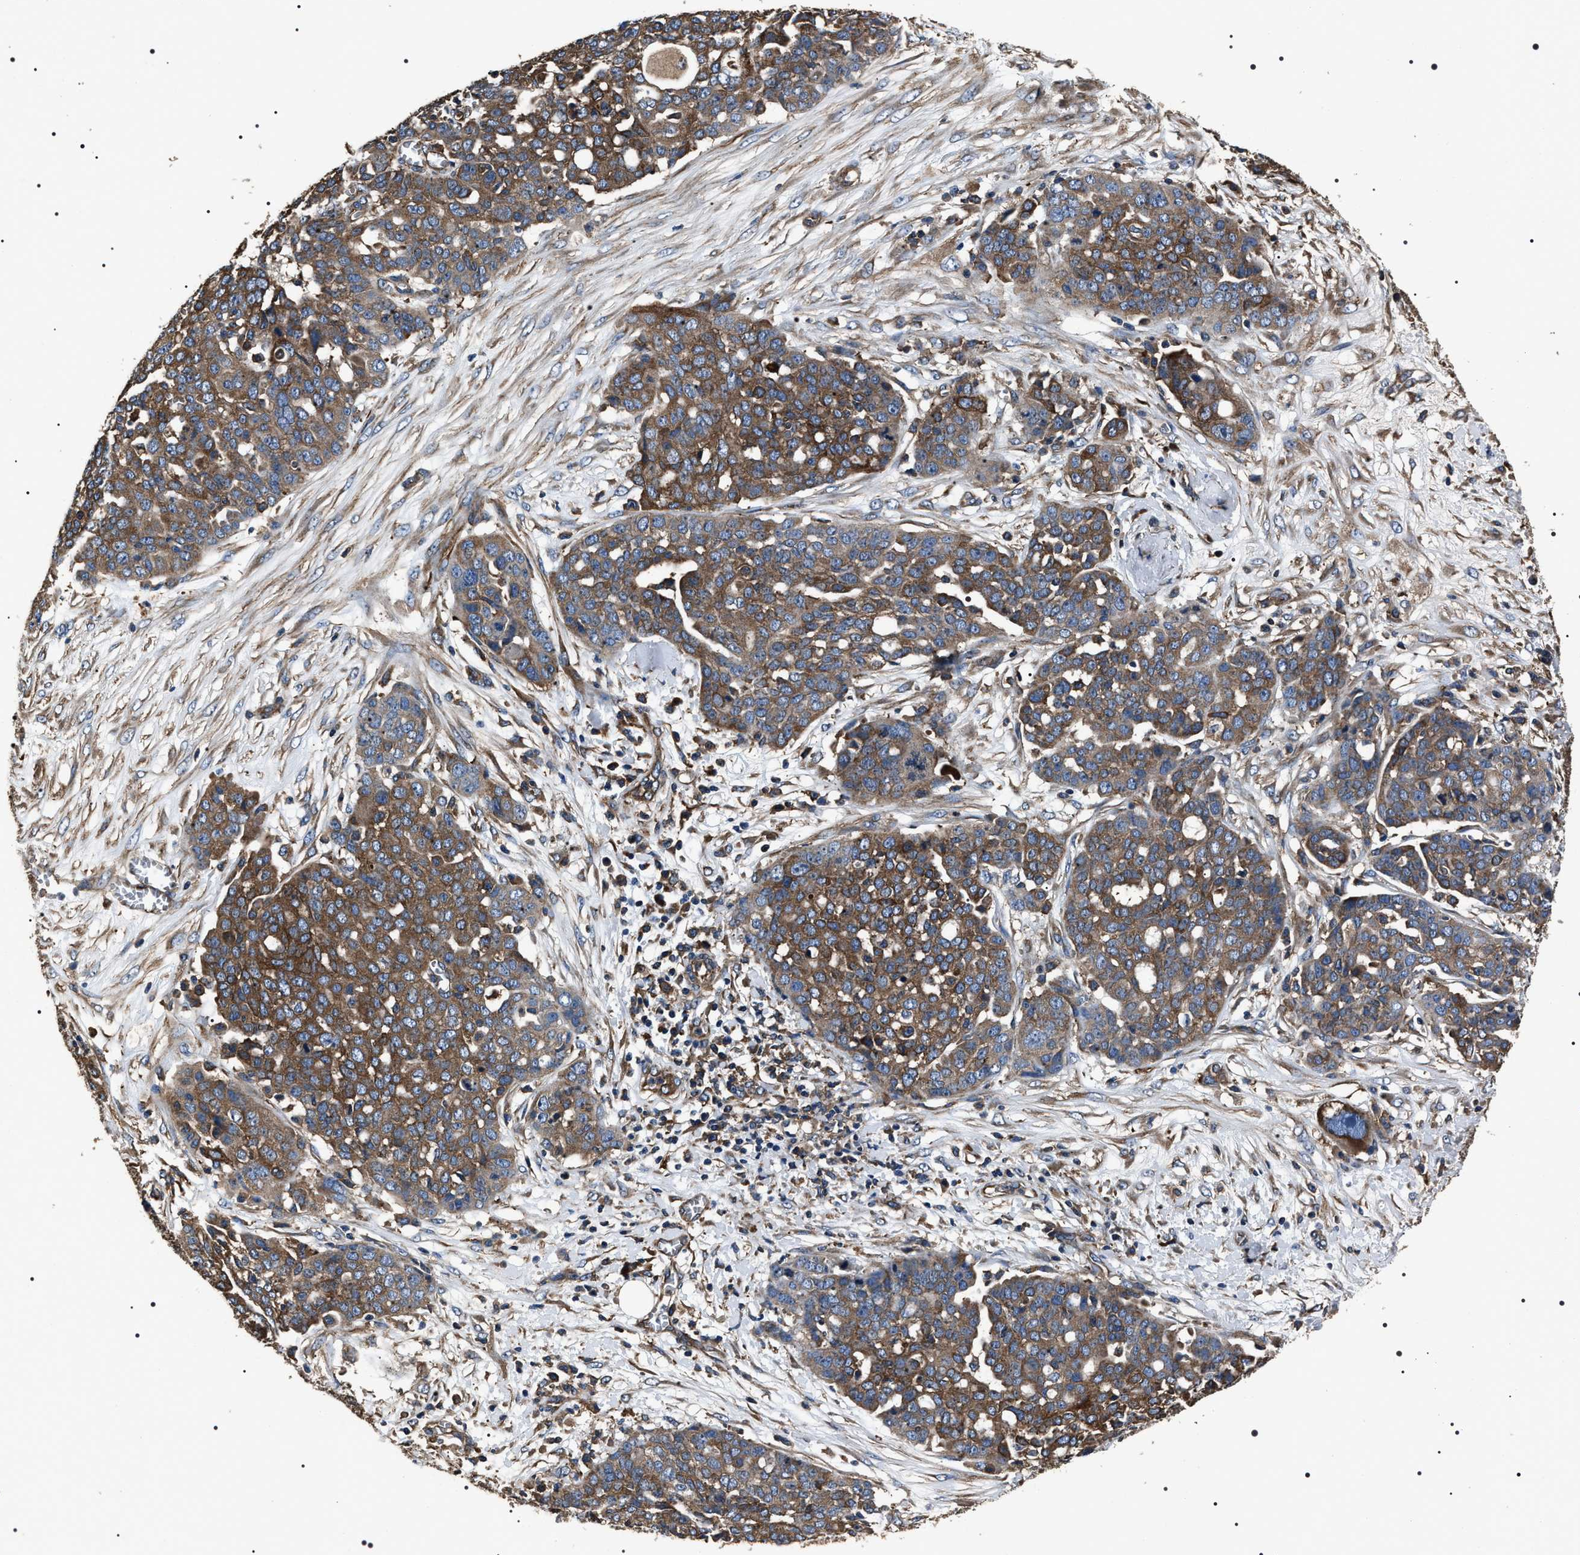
{"staining": {"intensity": "moderate", "quantity": ">75%", "location": "cytoplasmic/membranous"}, "tissue": "ovarian cancer", "cell_type": "Tumor cells", "image_type": "cancer", "snomed": [{"axis": "morphology", "description": "Cystadenocarcinoma, serous, NOS"}, {"axis": "topography", "description": "Soft tissue"}, {"axis": "topography", "description": "Ovary"}], "caption": "Brown immunohistochemical staining in human ovarian serous cystadenocarcinoma demonstrates moderate cytoplasmic/membranous staining in approximately >75% of tumor cells. Nuclei are stained in blue.", "gene": "HSCB", "patient": {"sex": "female", "age": 57}}